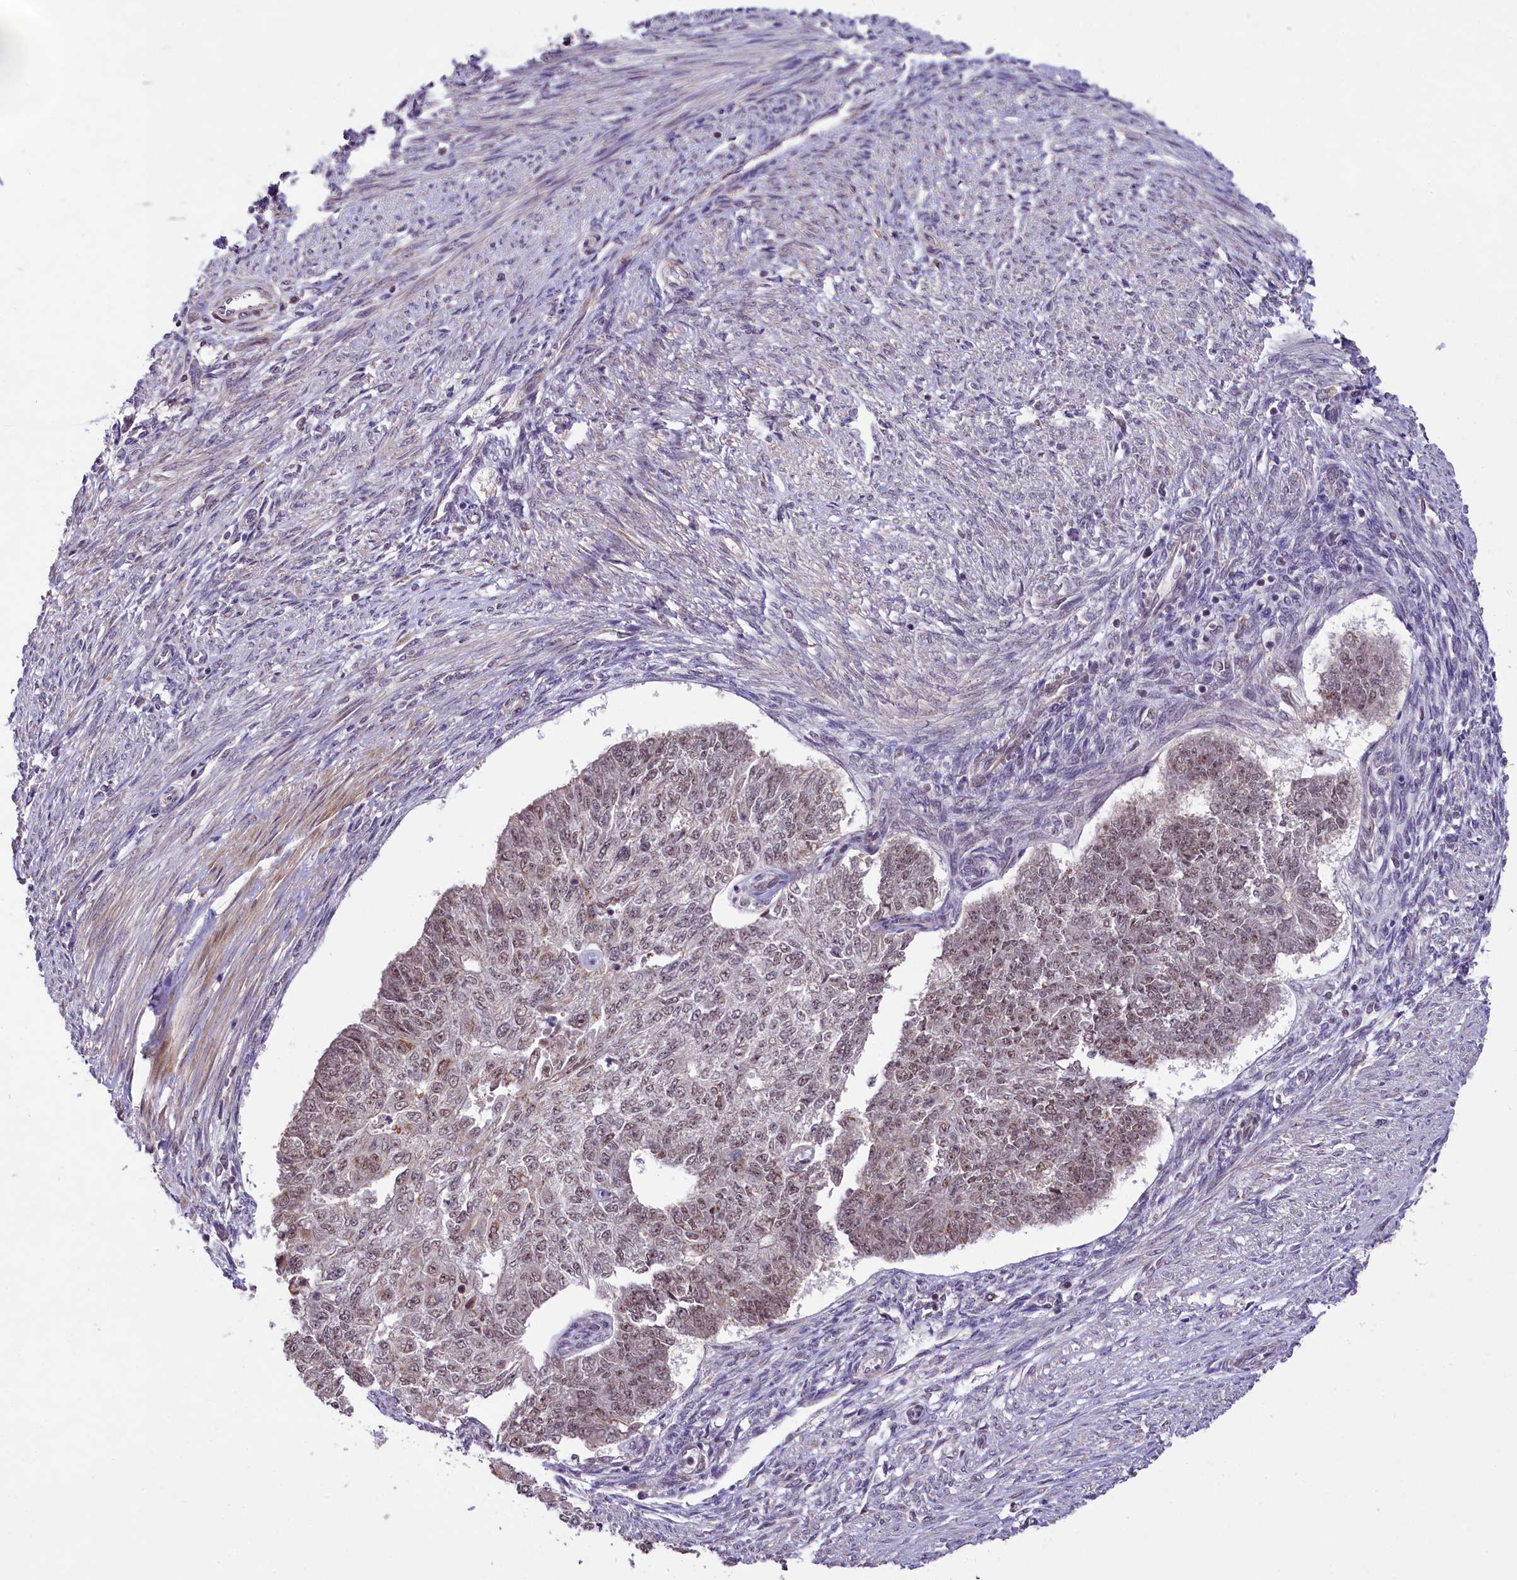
{"staining": {"intensity": "moderate", "quantity": ">75%", "location": "nuclear"}, "tissue": "endometrial cancer", "cell_type": "Tumor cells", "image_type": "cancer", "snomed": [{"axis": "morphology", "description": "Adenocarcinoma, NOS"}, {"axis": "topography", "description": "Endometrium"}], "caption": "Endometrial cancer (adenocarcinoma) stained with immunohistochemistry (IHC) displays moderate nuclear staining in about >75% of tumor cells. The protein of interest is shown in brown color, while the nuclei are stained blue.", "gene": "PAF1", "patient": {"sex": "female", "age": 32}}